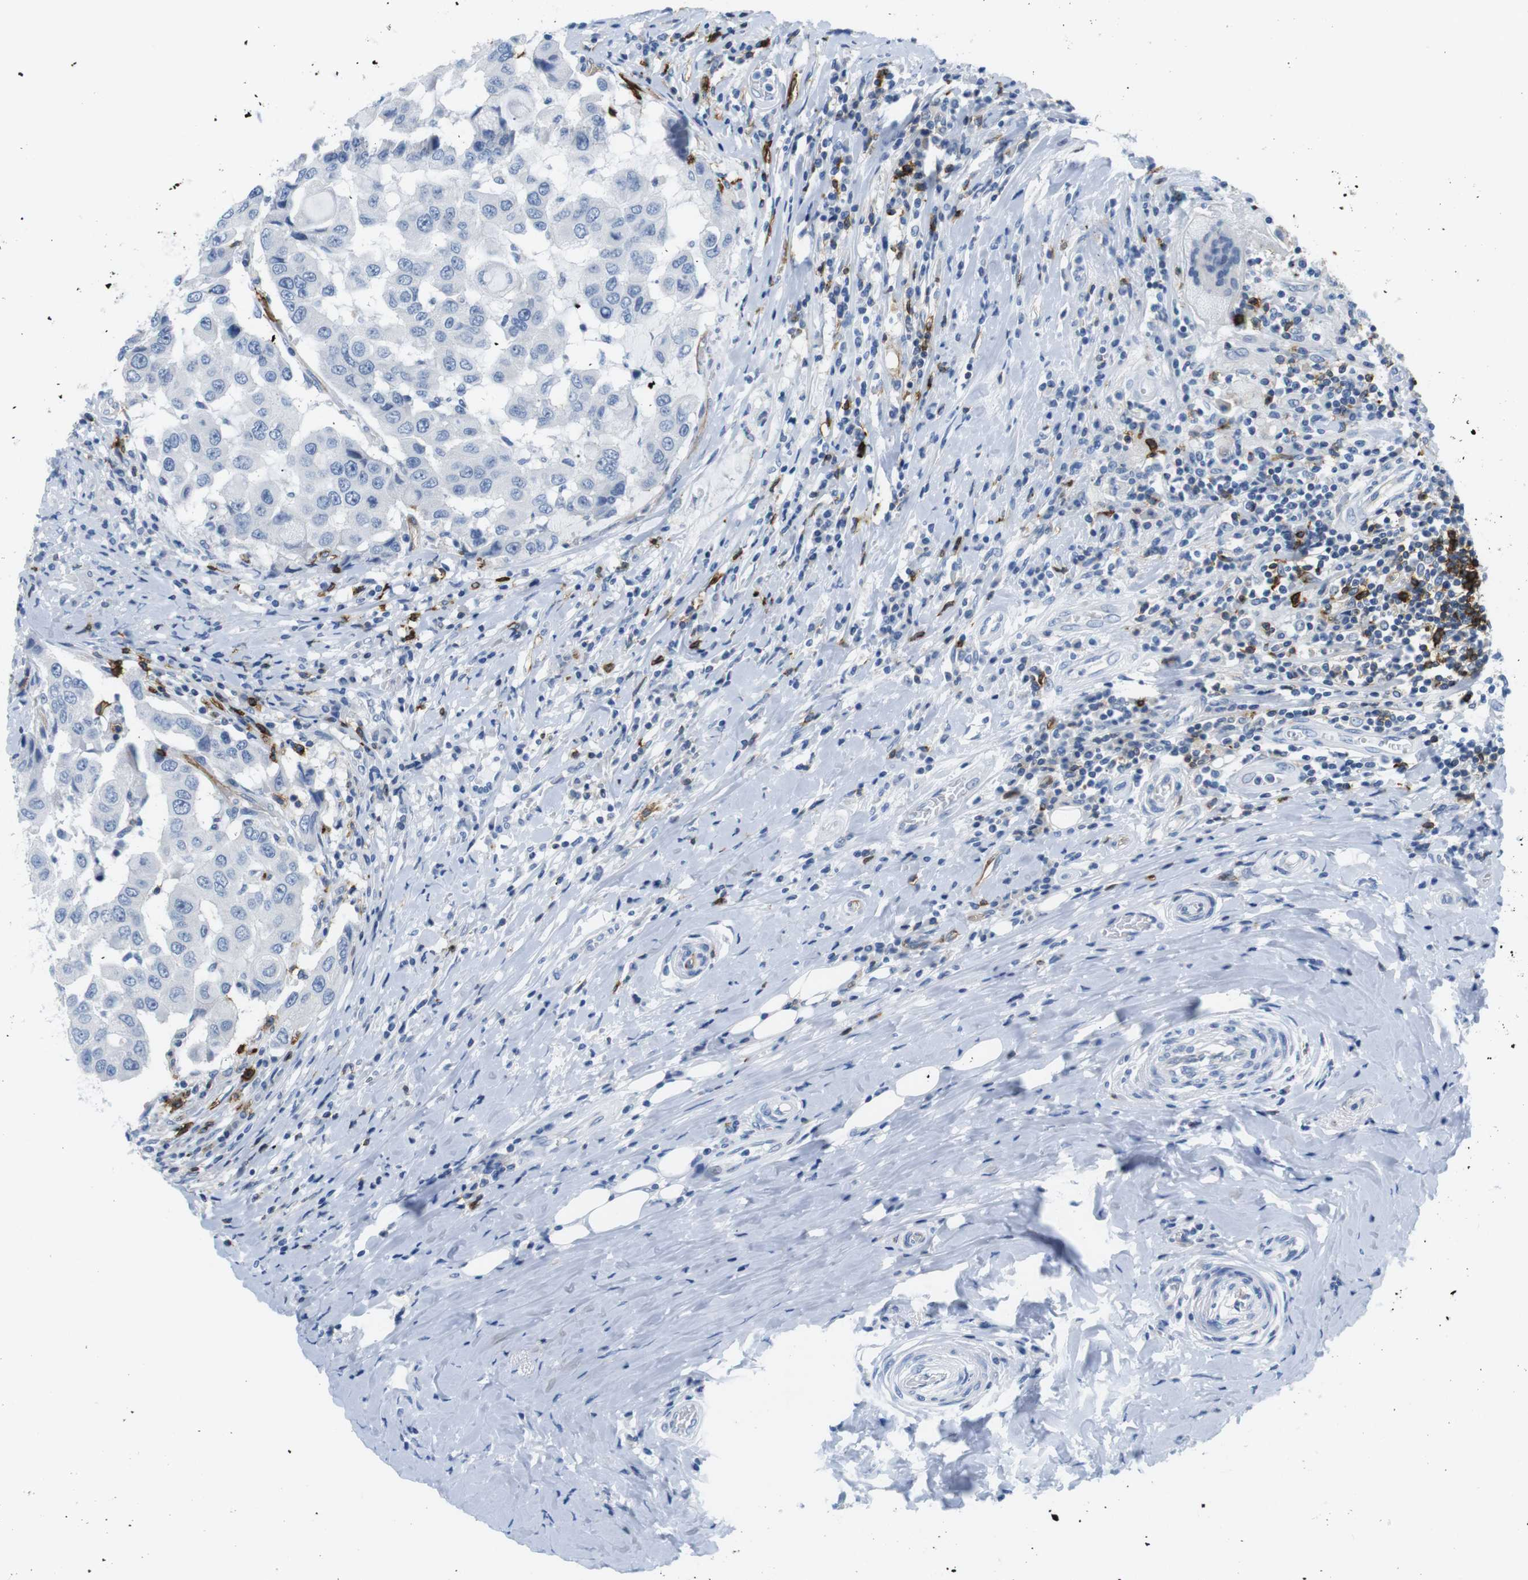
{"staining": {"intensity": "negative", "quantity": "none", "location": "none"}, "tissue": "breast cancer", "cell_type": "Tumor cells", "image_type": "cancer", "snomed": [{"axis": "morphology", "description": "Duct carcinoma"}, {"axis": "topography", "description": "Breast"}], "caption": "There is no significant positivity in tumor cells of intraductal carcinoma (breast). Nuclei are stained in blue.", "gene": "TNFRSF4", "patient": {"sex": "female", "age": 27}}